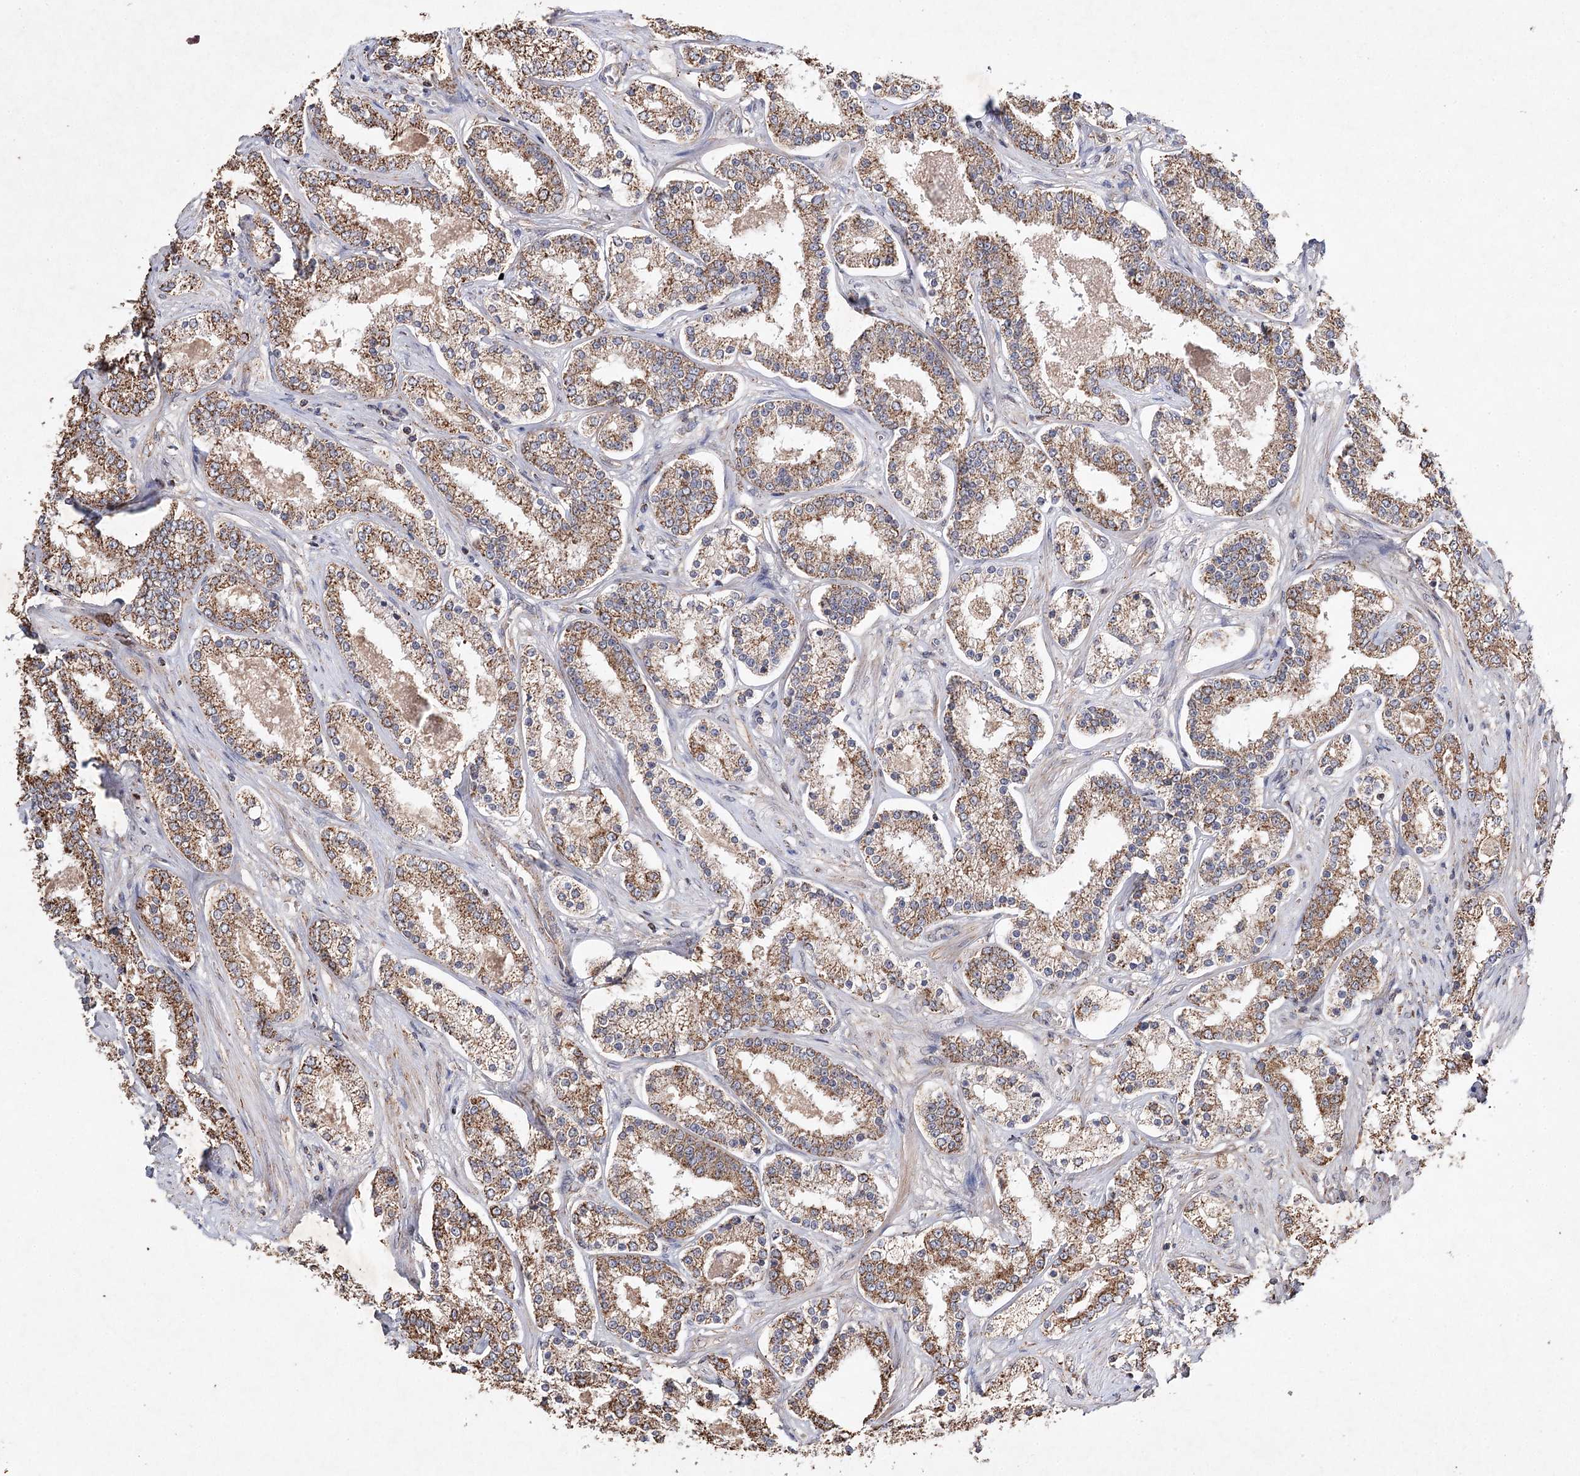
{"staining": {"intensity": "moderate", "quantity": ">75%", "location": "cytoplasmic/membranous"}, "tissue": "prostate cancer", "cell_type": "Tumor cells", "image_type": "cancer", "snomed": [{"axis": "morphology", "description": "Normal tissue, NOS"}, {"axis": "morphology", "description": "Adenocarcinoma, High grade"}, {"axis": "topography", "description": "Prostate"}], "caption": "An image showing moderate cytoplasmic/membranous expression in about >75% of tumor cells in prostate cancer, as visualized by brown immunohistochemical staining.", "gene": "PIK3CB", "patient": {"sex": "male", "age": 83}}